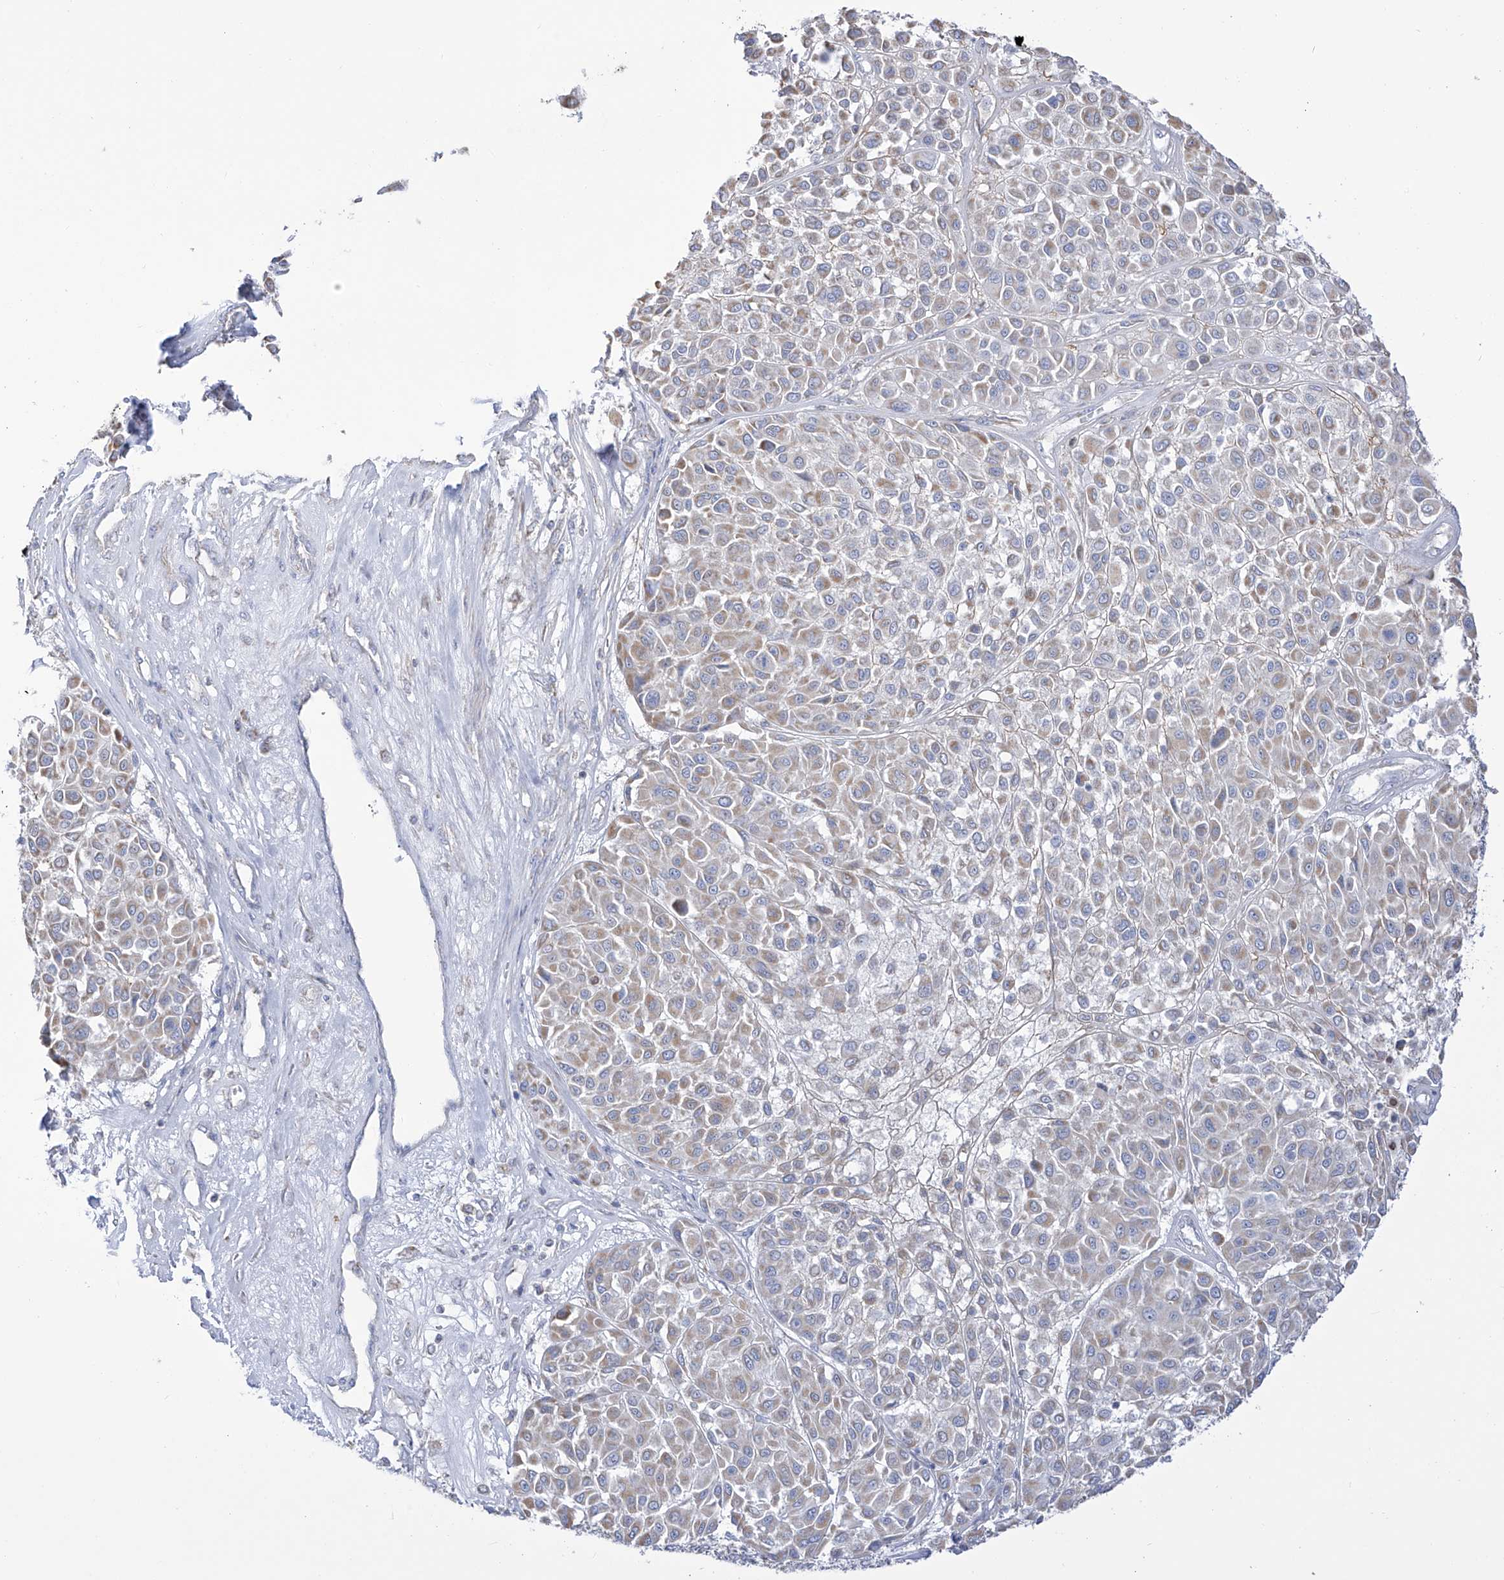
{"staining": {"intensity": "weak", "quantity": "25%-75%", "location": "cytoplasmic/membranous"}, "tissue": "melanoma", "cell_type": "Tumor cells", "image_type": "cancer", "snomed": [{"axis": "morphology", "description": "Malignant melanoma, Metastatic site"}, {"axis": "topography", "description": "Soft tissue"}], "caption": "Protein expression analysis of melanoma reveals weak cytoplasmic/membranous expression in approximately 25%-75% of tumor cells.", "gene": "RCHY1", "patient": {"sex": "male", "age": 41}}